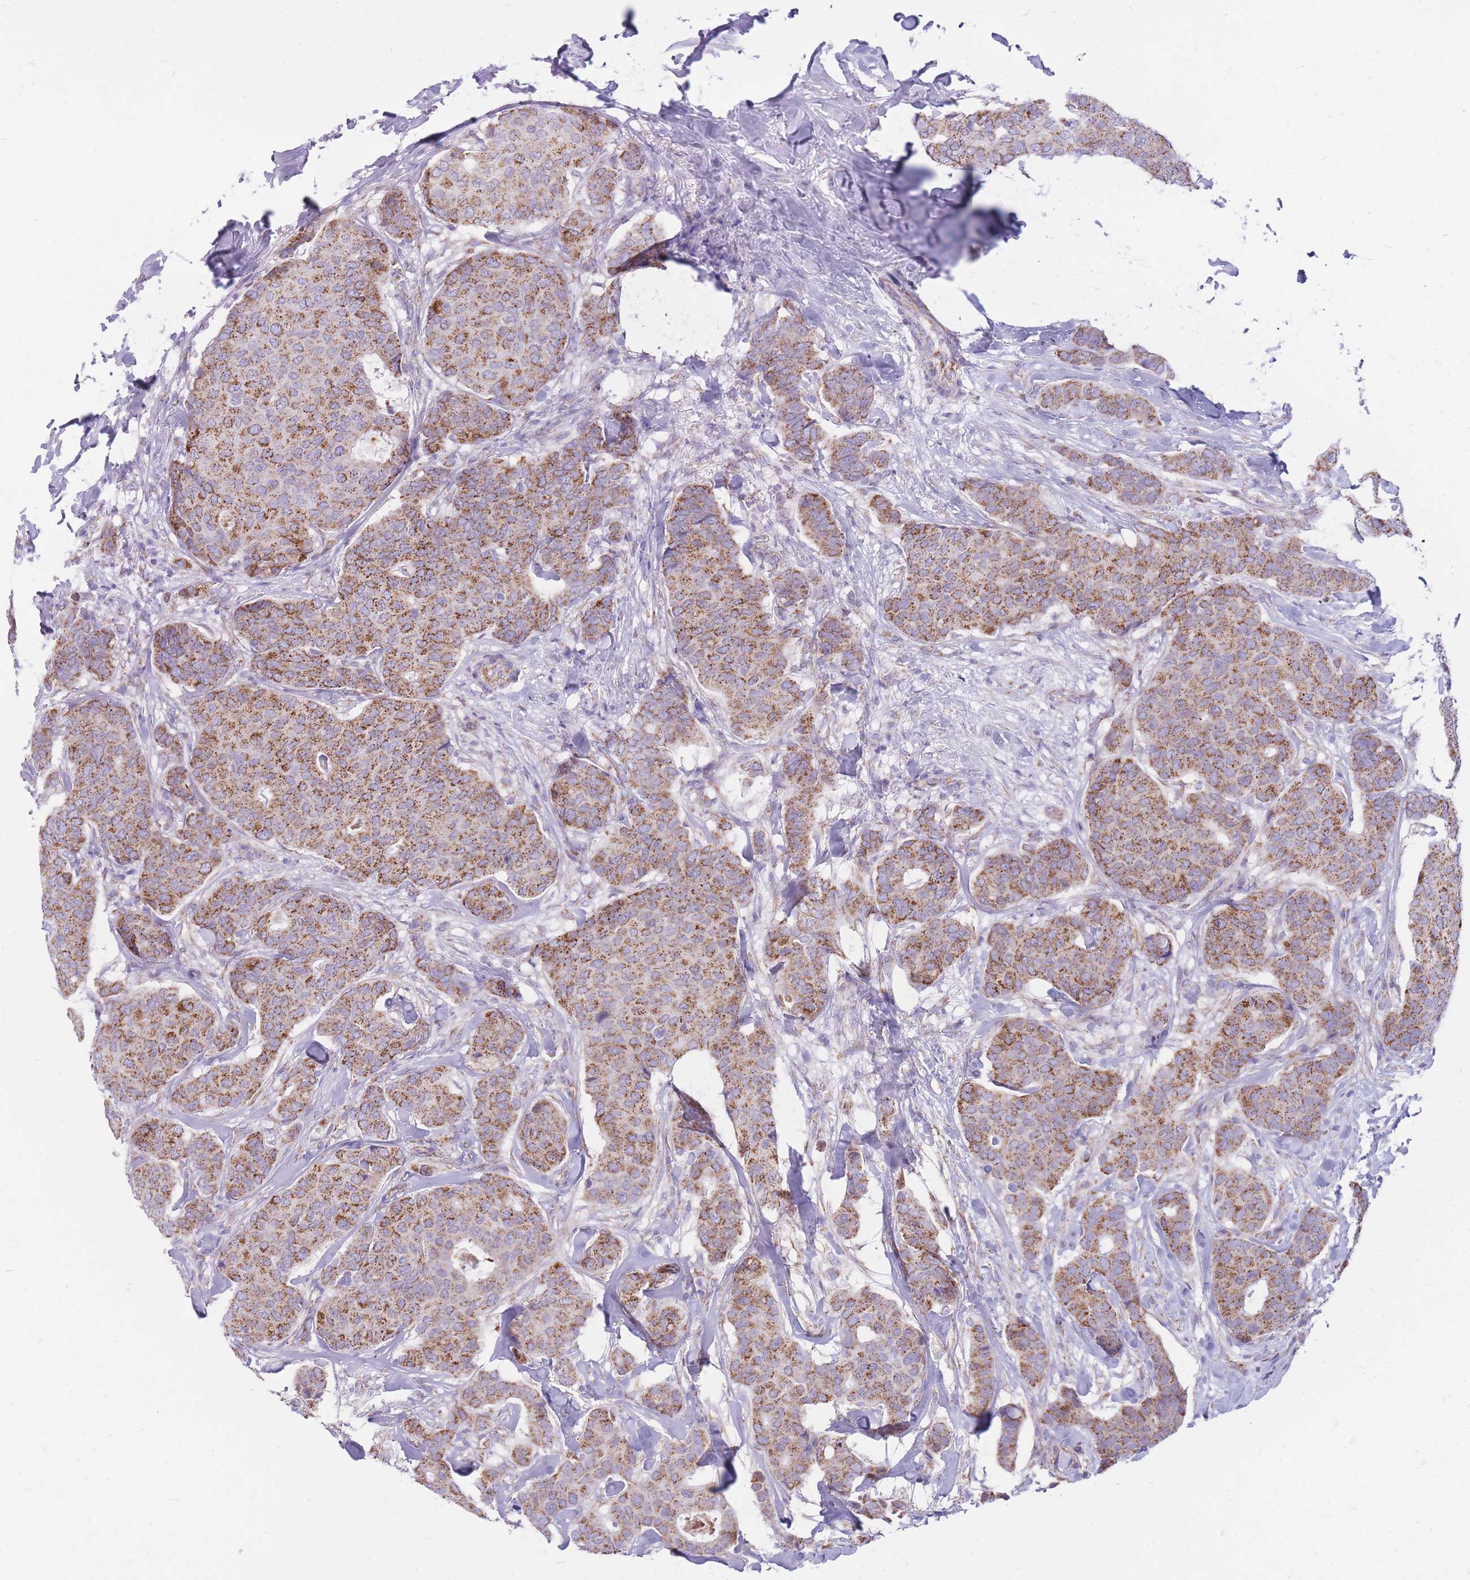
{"staining": {"intensity": "moderate", "quantity": ">75%", "location": "cytoplasmic/membranous"}, "tissue": "breast cancer", "cell_type": "Tumor cells", "image_type": "cancer", "snomed": [{"axis": "morphology", "description": "Duct carcinoma"}, {"axis": "topography", "description": "Breast"}], "caption": "This is a micrograph of immunohistochemistry staining of breast intraductal carcinoma, which shows moderate positivity in the cytoplasmic/membranous of tumor cells.", "gene": "PCSK1", "patient": {"sex": "female", "age": 75}}